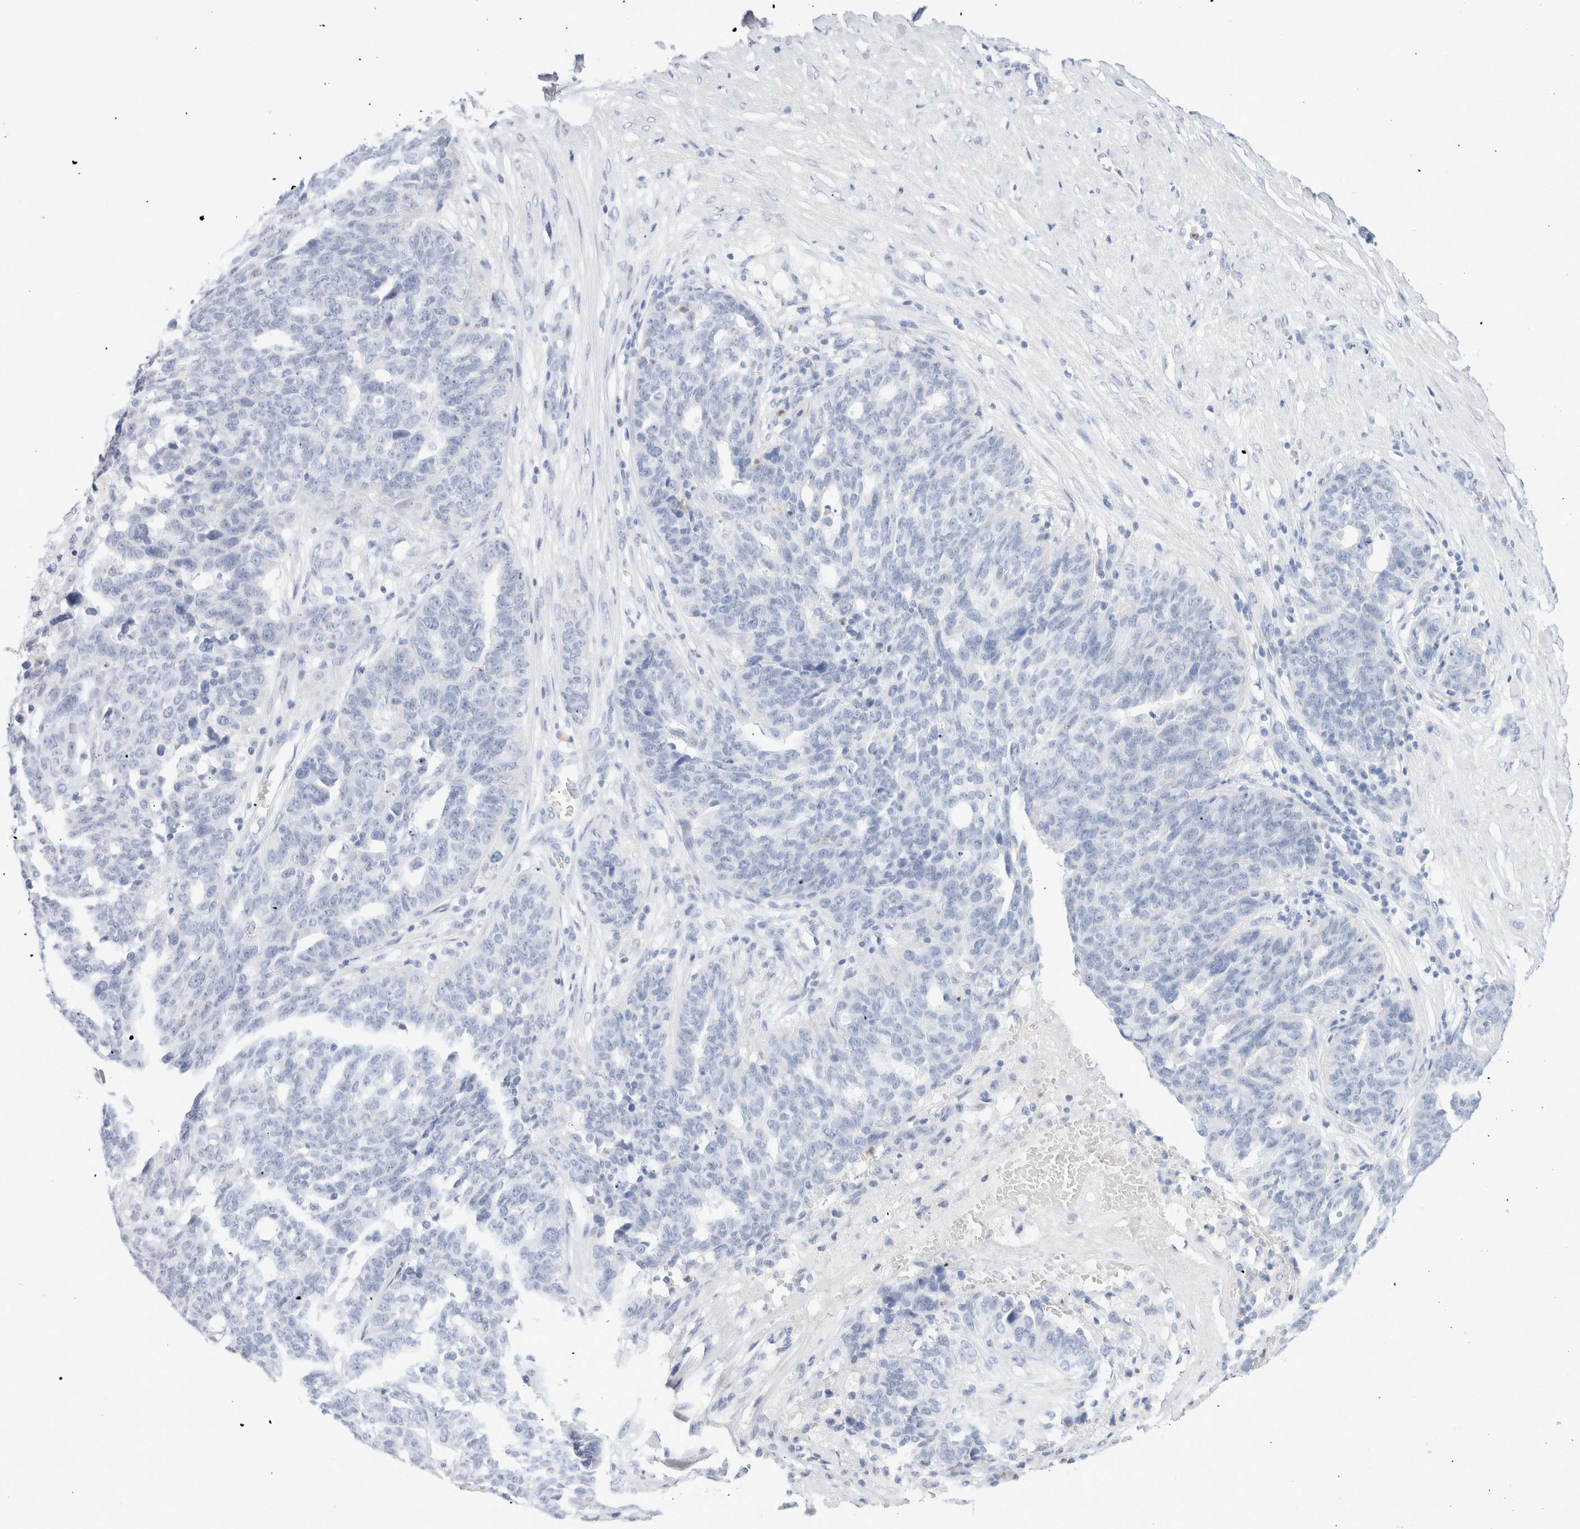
{"staining": {"intensity": "negative", "quantity": "none", "location": "none"}, "tissue": "ovarian cancer", "cell_type": "Tumor cells", "image_type": "cancer", "snomed": [{"axis": "morphology", "description": "Cystadenocarcinoma, serous, NOS"}, {"axis": "topography", "description": "Ovary"}], "caption": "Human serous cystadenocarcinoma (ovarian) stained for a protein using immunohistochemistry reveals no positivity in tumor cells.", "gene": "ARG1", "patient": {"sex": "female", "age": 59}}